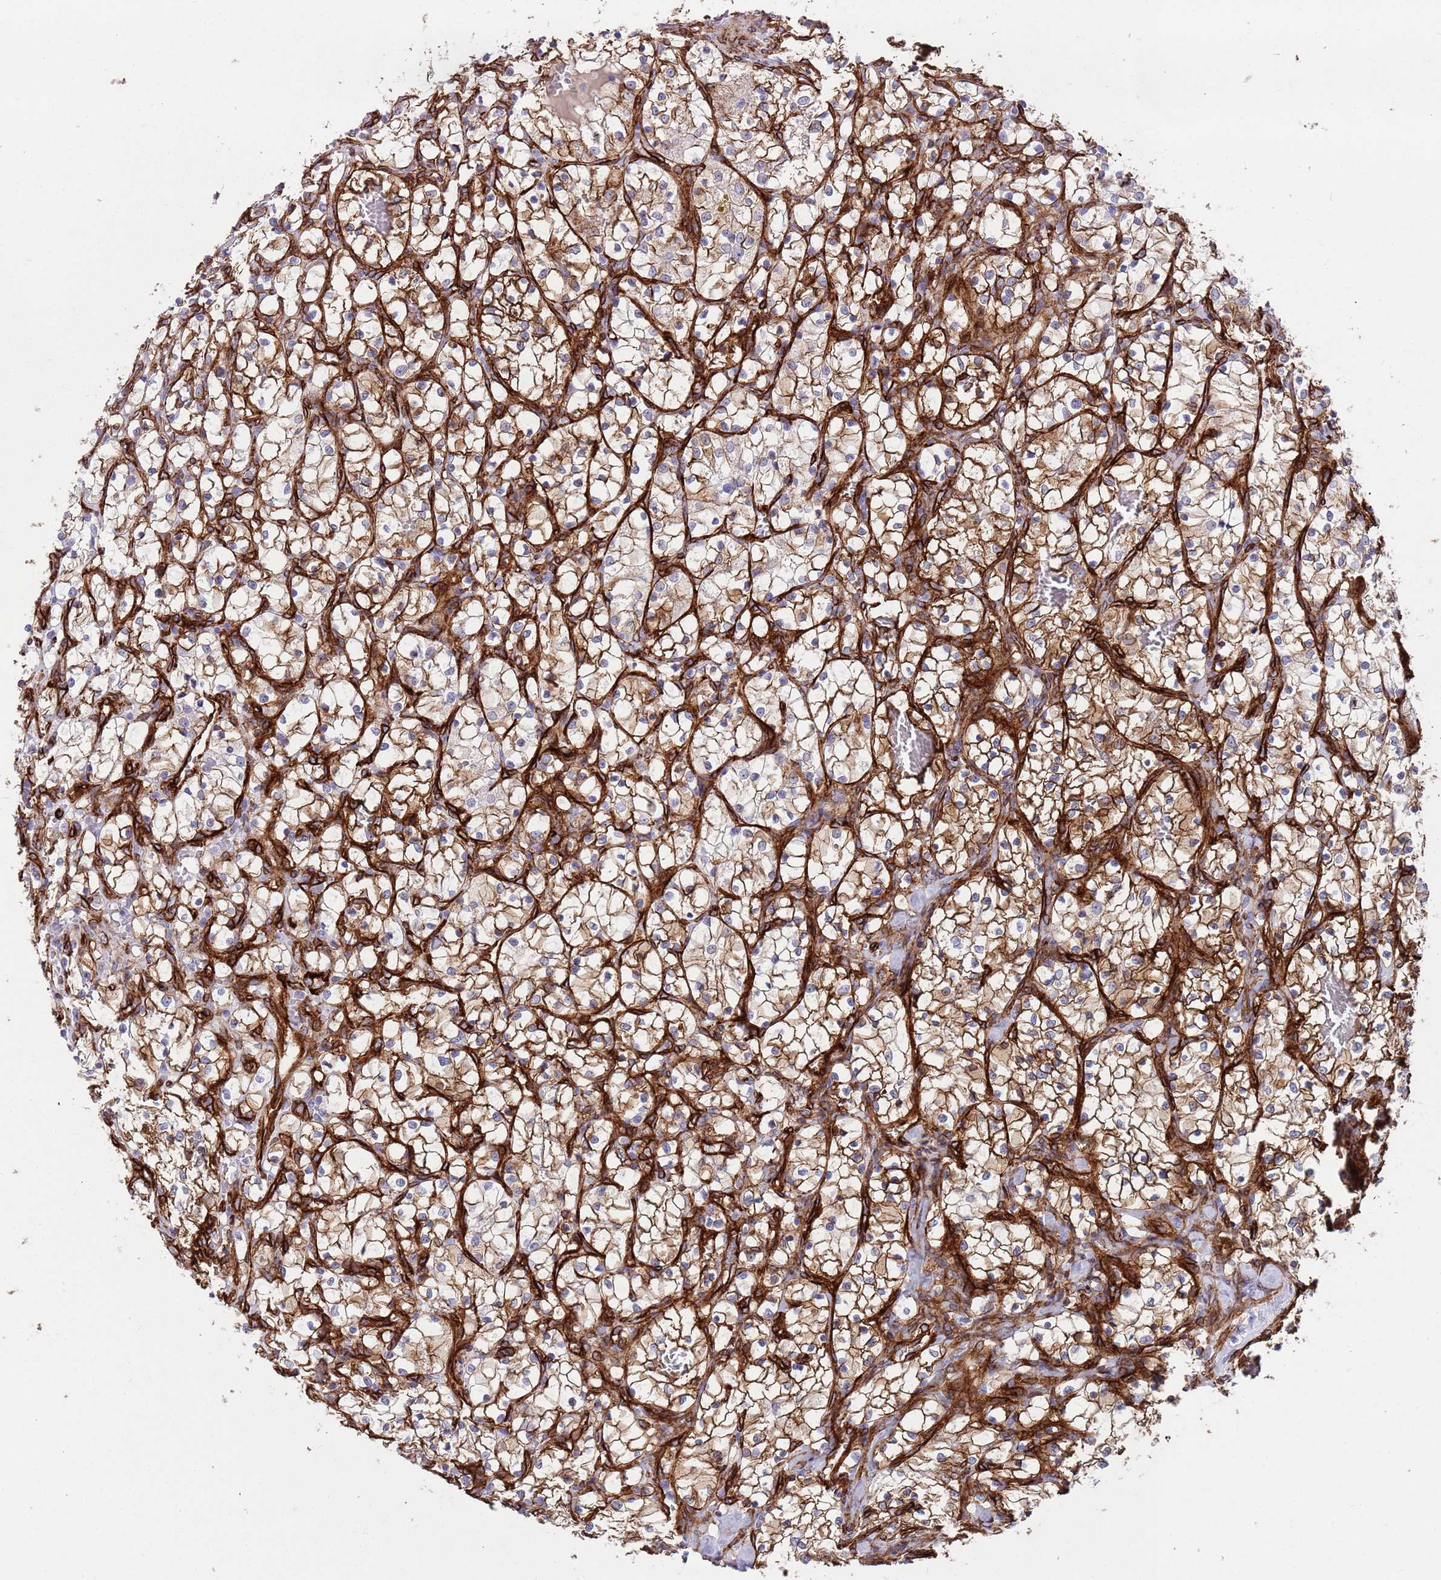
{"staining": {"intensity": "moderate", "quantity": "25%-75%", "location": "cytoplasmic/membranous"}, "tissue": "renal cancer", "cell_type": "Tumor cells", "image_type": "cancer", "snomed": [{"axis": "morphology", "description": "Adenocarcinoma, NOS"}, {"axis": "topography", "description": "Kidney"}], "caption": "Human renal cancer (adenocarcinoma) stained for a protein (brown) reveals moderate cytoplasmic/membranous positive staining in about 25%-75% of tumor cells.", "gene": "CAV2", "patient": {"sex": "female", "age": 69}}